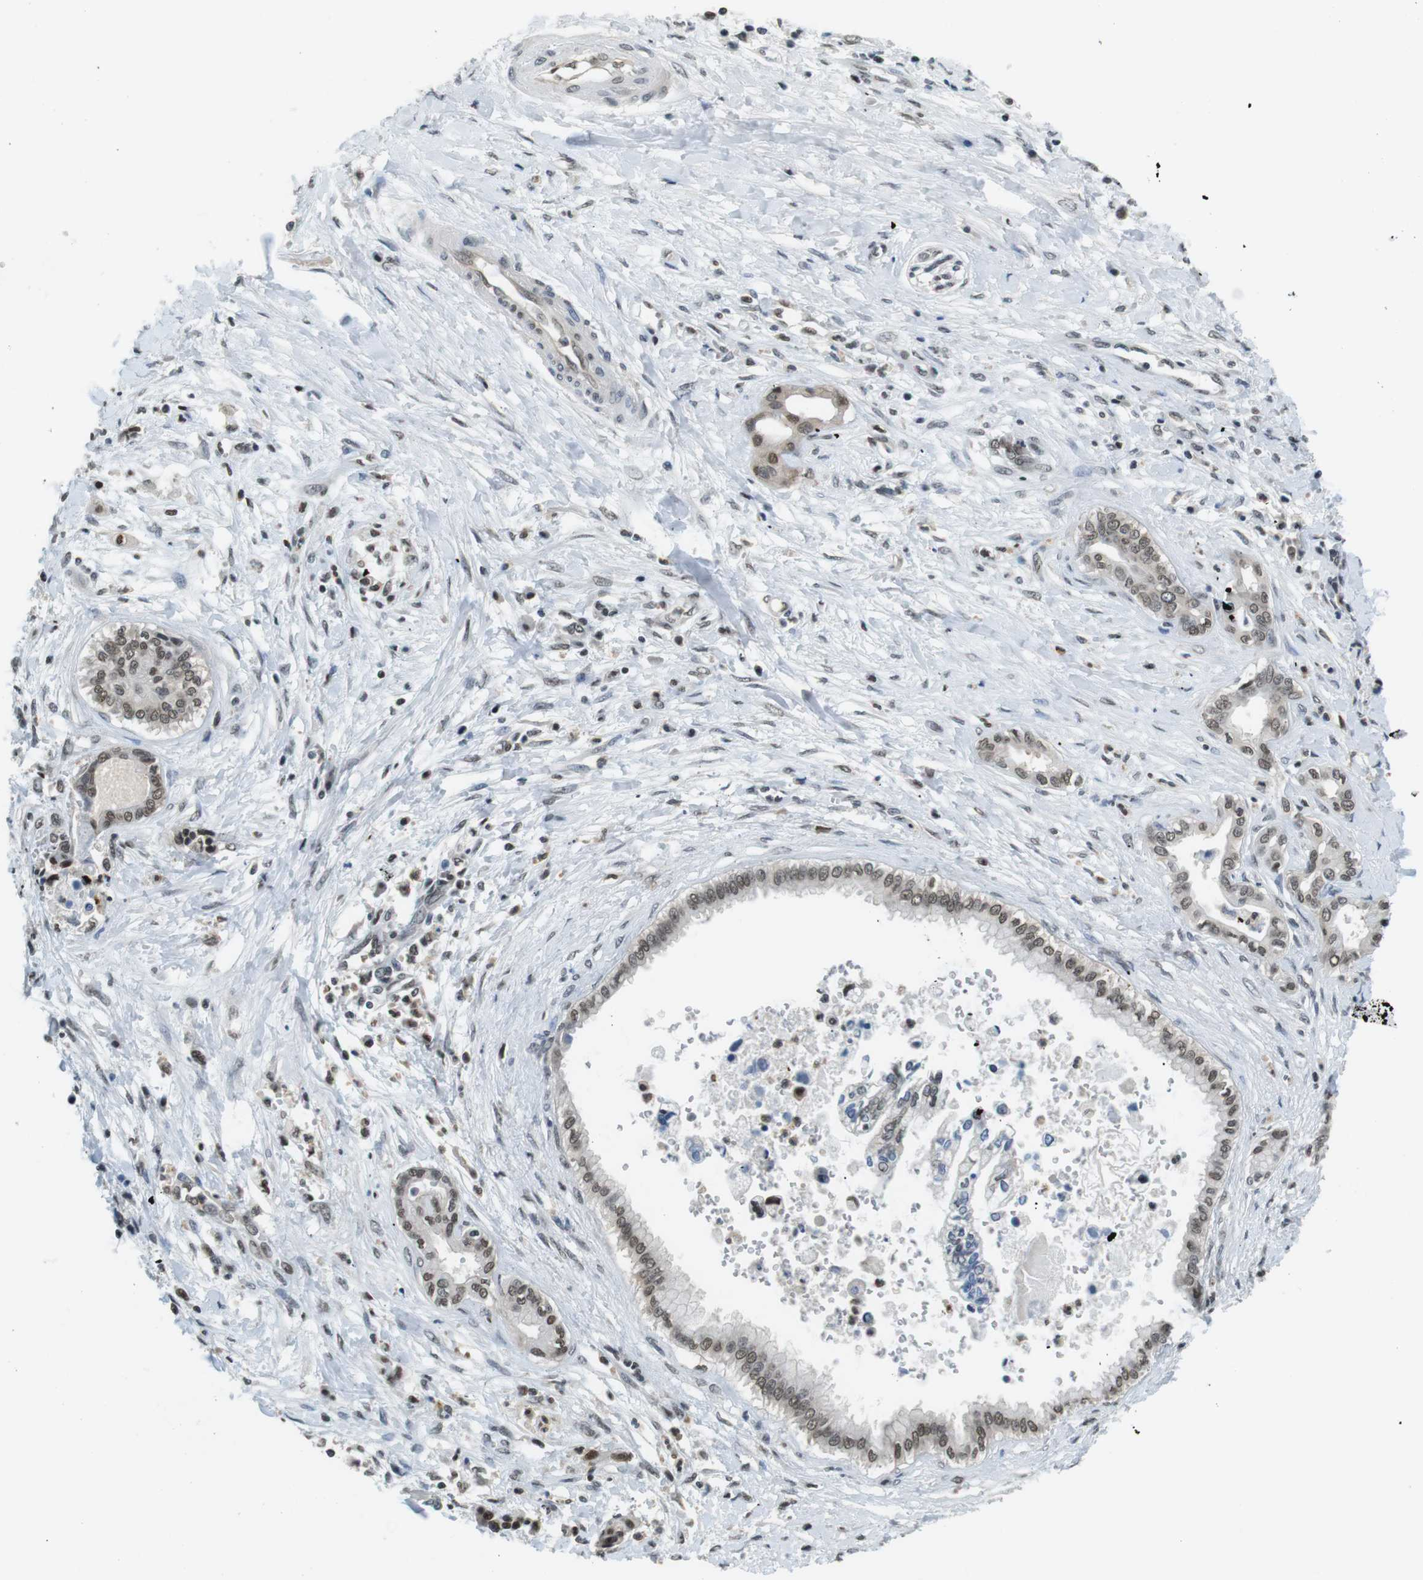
{"staining": {"intensity": "weak", "quantity": ">75%", "location": "nuclear"}, "tissue": "pancreatic cancer", "cell_type": "Tumor cells", "image_type": "cancer", "snomed": [{"axis": "morphology", "description": "Adenocarcinoma, NOS"}, {"axis": "topography", "description": "Pancreas"}], "caption": "Immunohistochemistry of pancreatic cancer shows low levels of weak nuclear expression in about >75% of tumor cells. The staining was performed using DAB, with brown indicating positive protein expression. Nuclei are stained blue with hematoxylin.", "gene": "NEK4", "patient": {"sex": "male", "age": 56}}